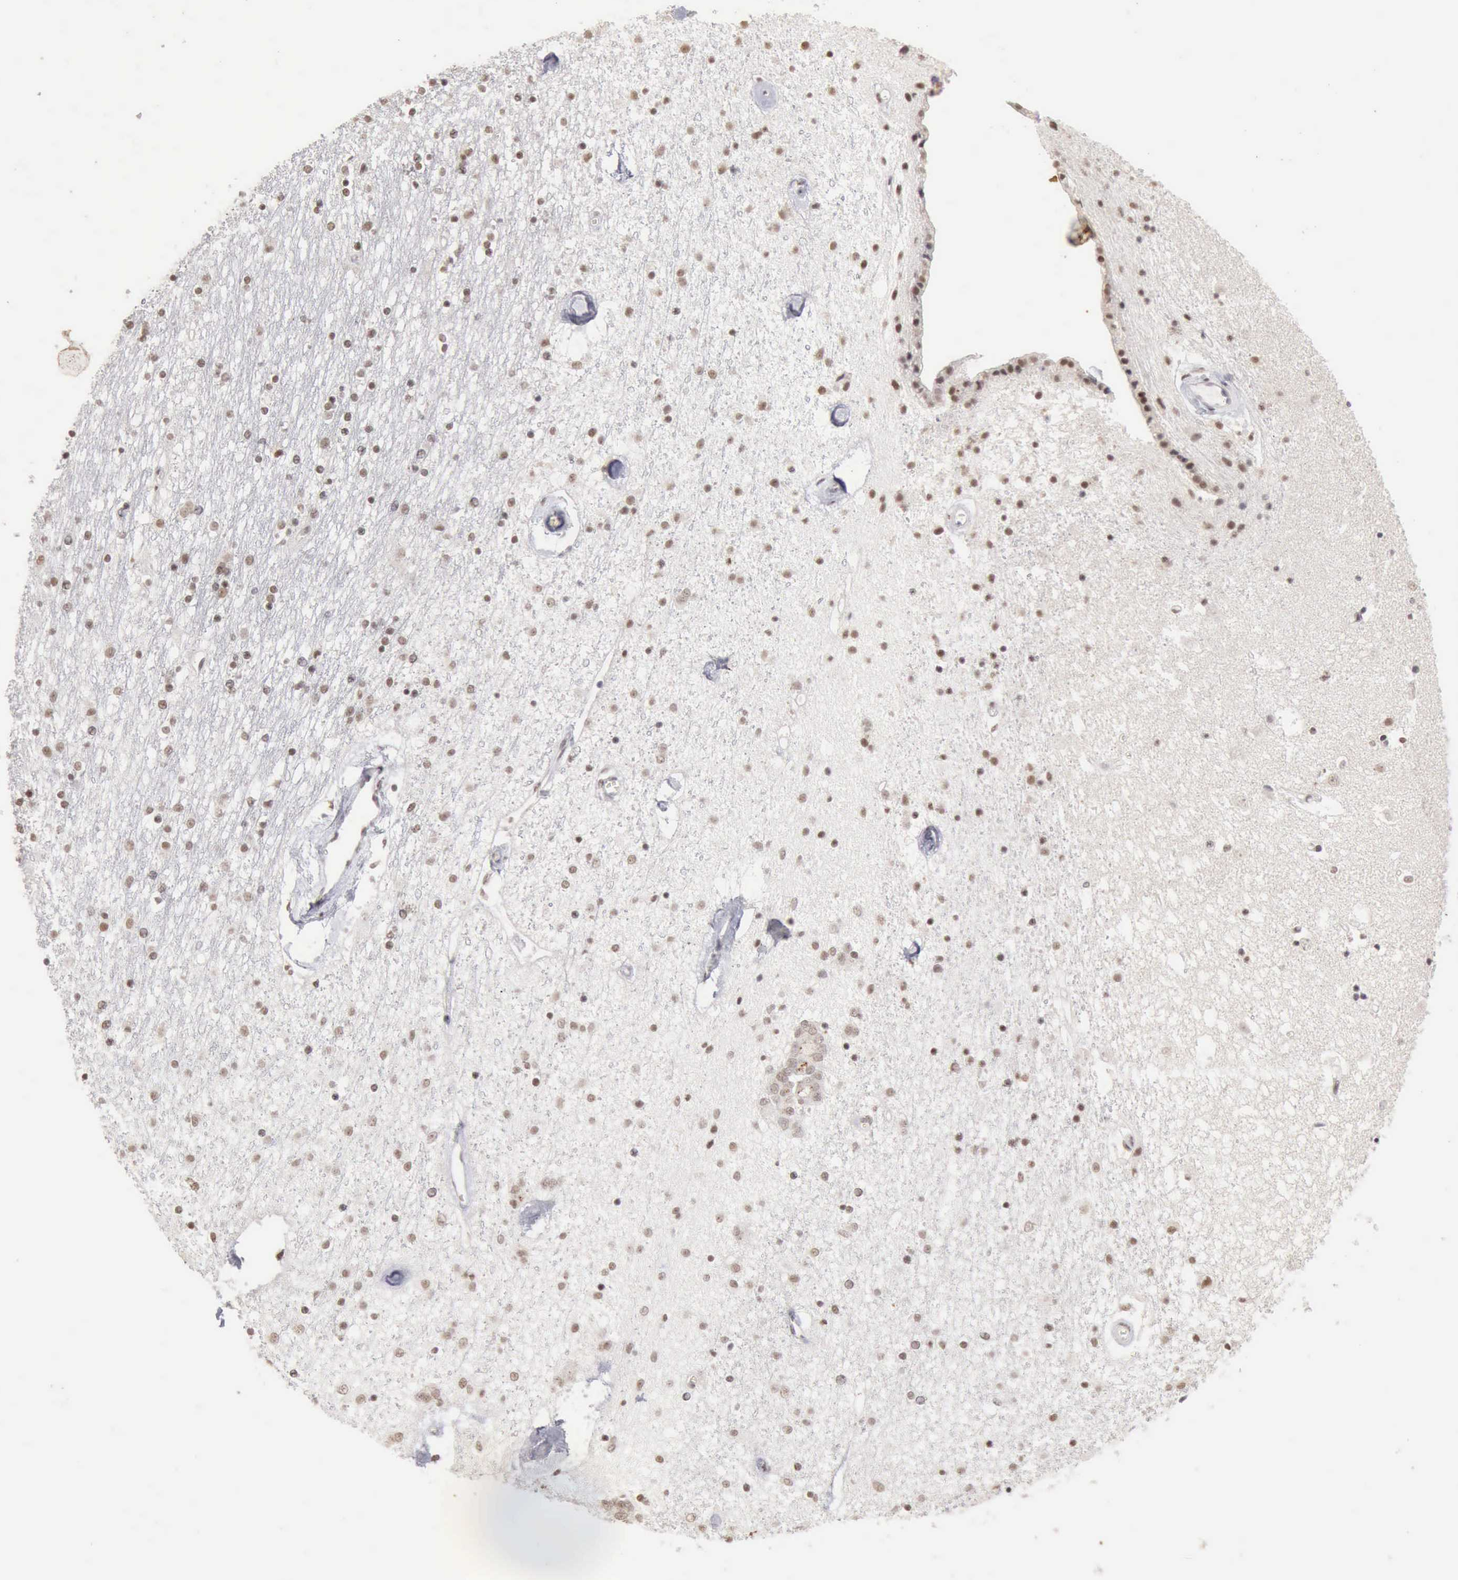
{"staining": {"intensity": "weak", "quantity": "25%-75%", "location": "nuclear"}, "tissue": "caudate", "cell_type": "Glial cells", "image_type": "normal", "snomed": [{"axis": "morphology", "description": "Normal tissue, NOS"}, {"axis": "topography", "description": "Lateral ventricle wall"}], "caption": "Weak nuclear expression for a protein is identified in approximately 25%-75% of glial cells of benign caudate using IHC.", "gene": "TAF1", "patient": {"sex": "female", "age": 54}}